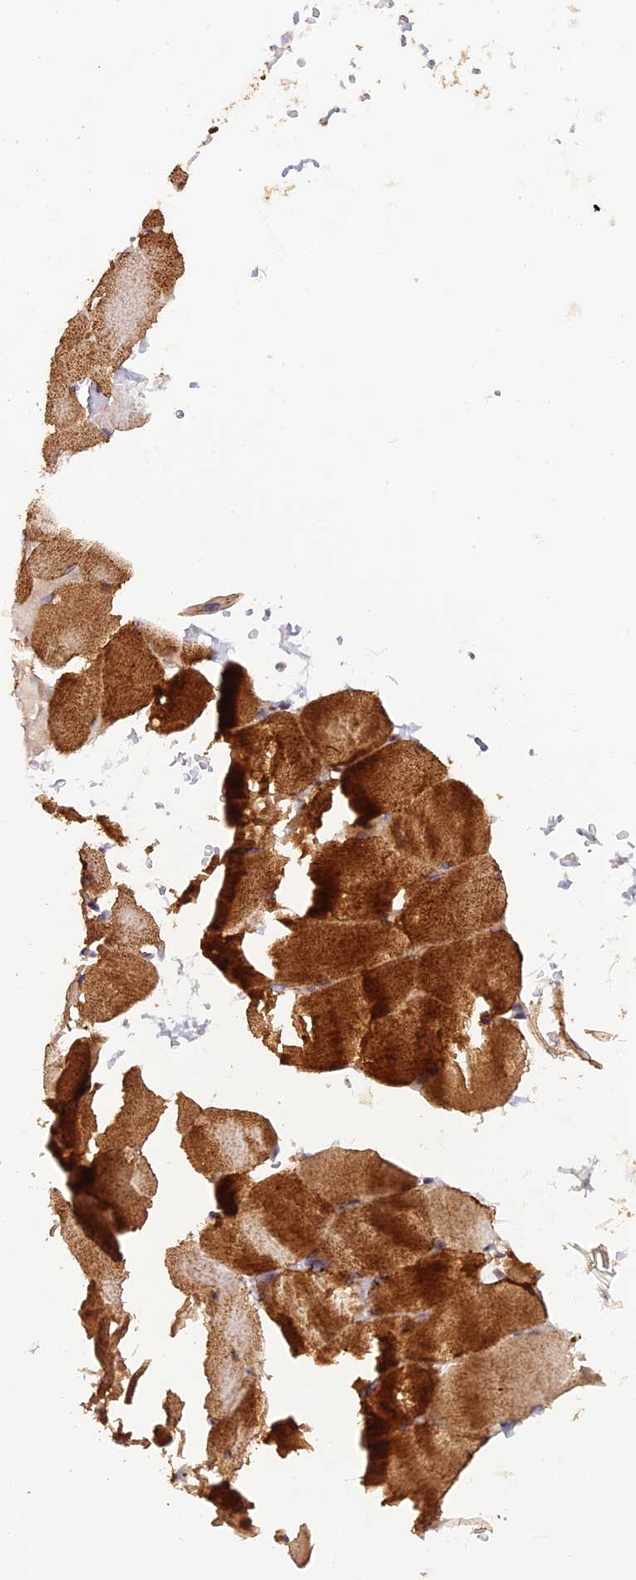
{"staining": {"intensity": "strong", "quantity": "25%-75%", "location": "cytoplasmic/membranous"}, "tissue": "skeletal muscle", "cell_type": "Myocytes", "image_type": "normal", "snomed": [{"axis": "morphology", "description": "Normal tissue, NOS"}, {"axis": "topography", "description": "Skeletal muscle"}, {"axis": "topography", "description": "Parathyroid gland"}], "caption": "Strong cytoplasmic/membranous positivity is identified in about 25%-75% of myocytes in unremarkable skeletal muscle. (DAB (3,3'-diaminobenzidine) IHC with brightfield microscopy, high magnification).", "gene": "DENND5B", "patient": {"sex": "female", "age": 37}}